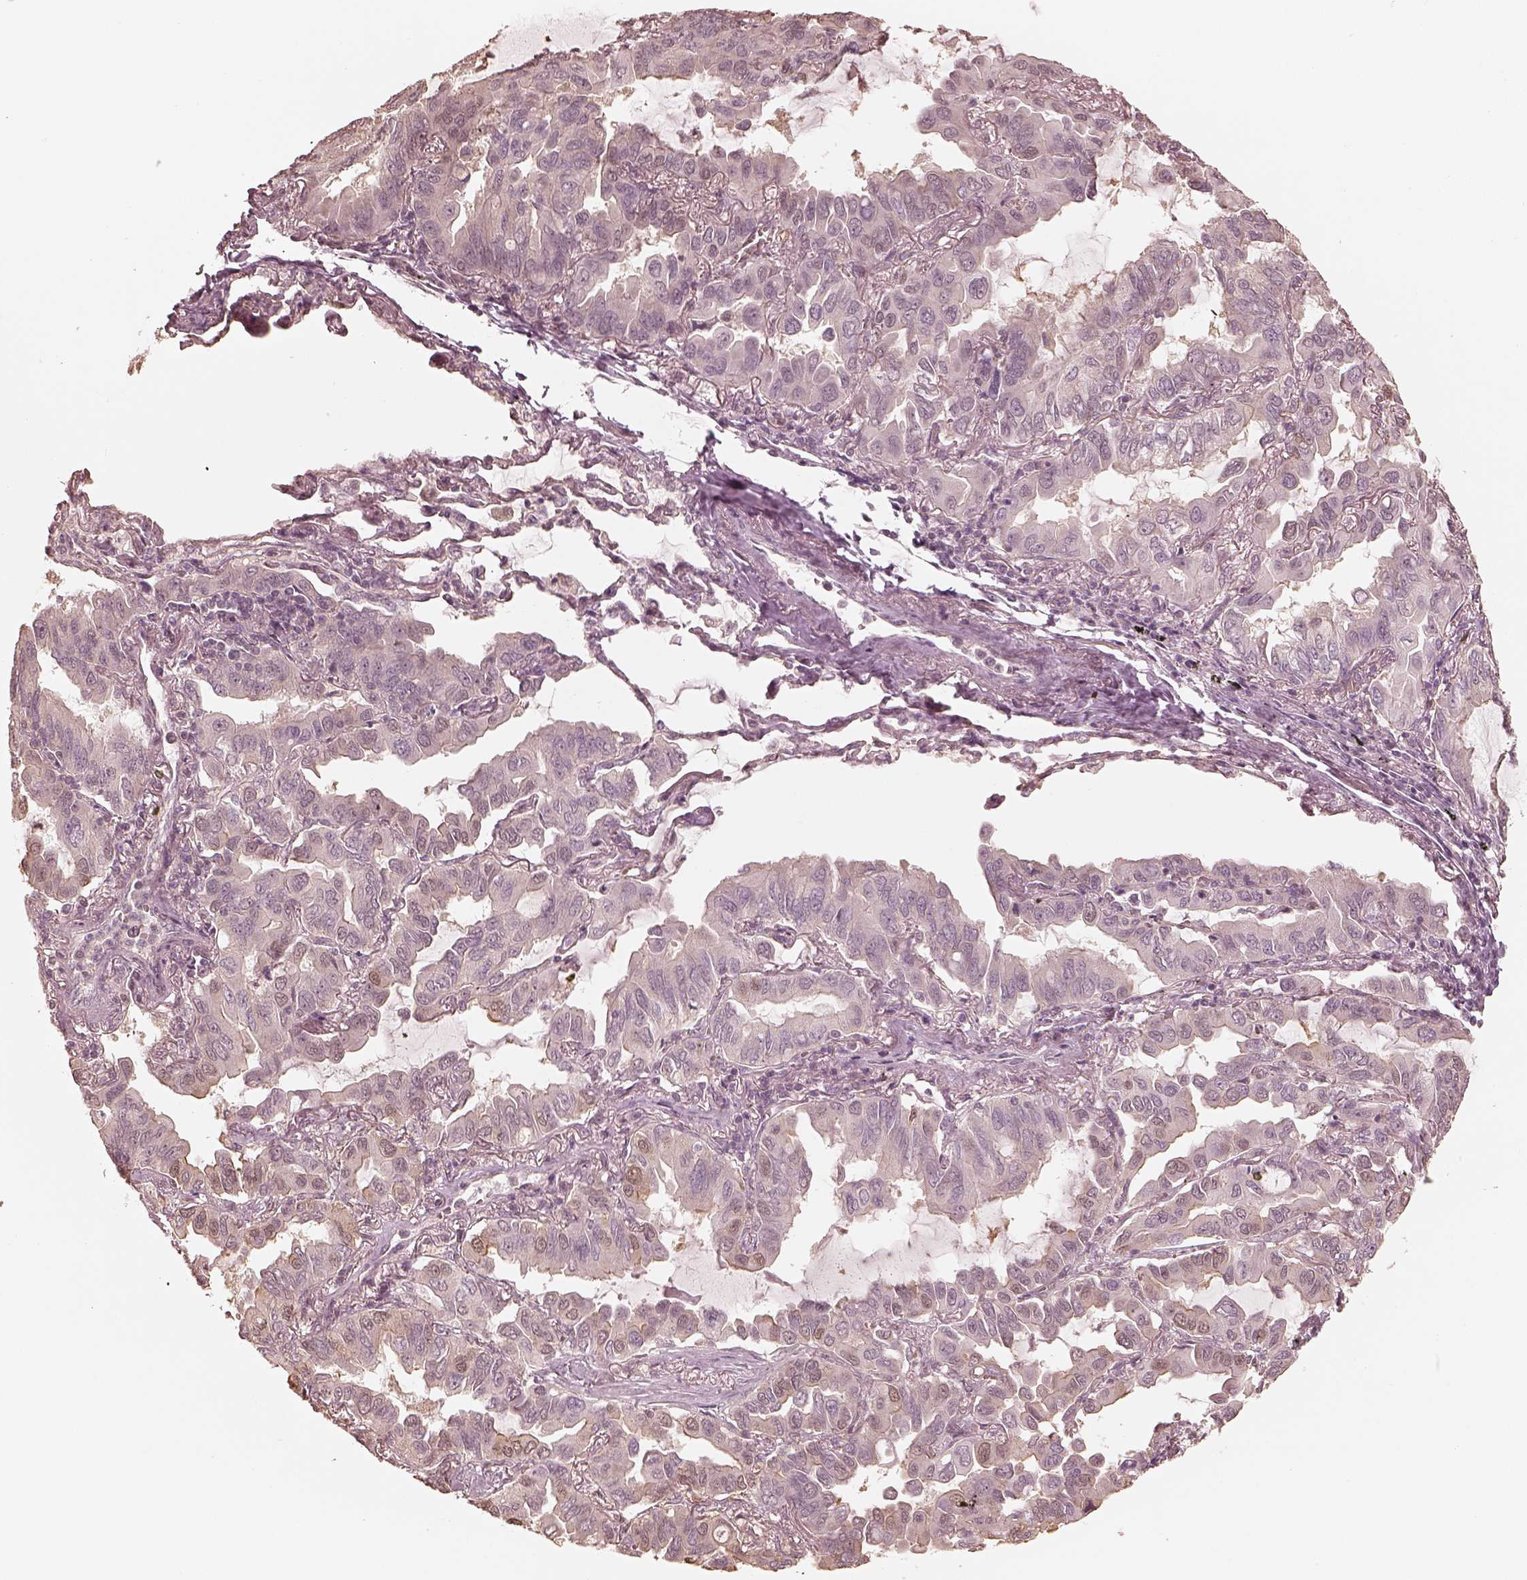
{"staining": {"intensity": "weak", "quantity": "<25%", "location": "nuclear"}, "tissue": "lung cancer", "cell_type": "Tumor cells", "image_type": "cancer", "snomed": [{"axis": "morphology", "description": "Adenocarcinoma, NOS"}, {"axis": "topography", "description": "Lung"}], "caption": "The micrograph reveals no staining of tumor cells in lung cancer.", "gene": "KIF5C", "patient": {"sex": "male", "age": 64}}